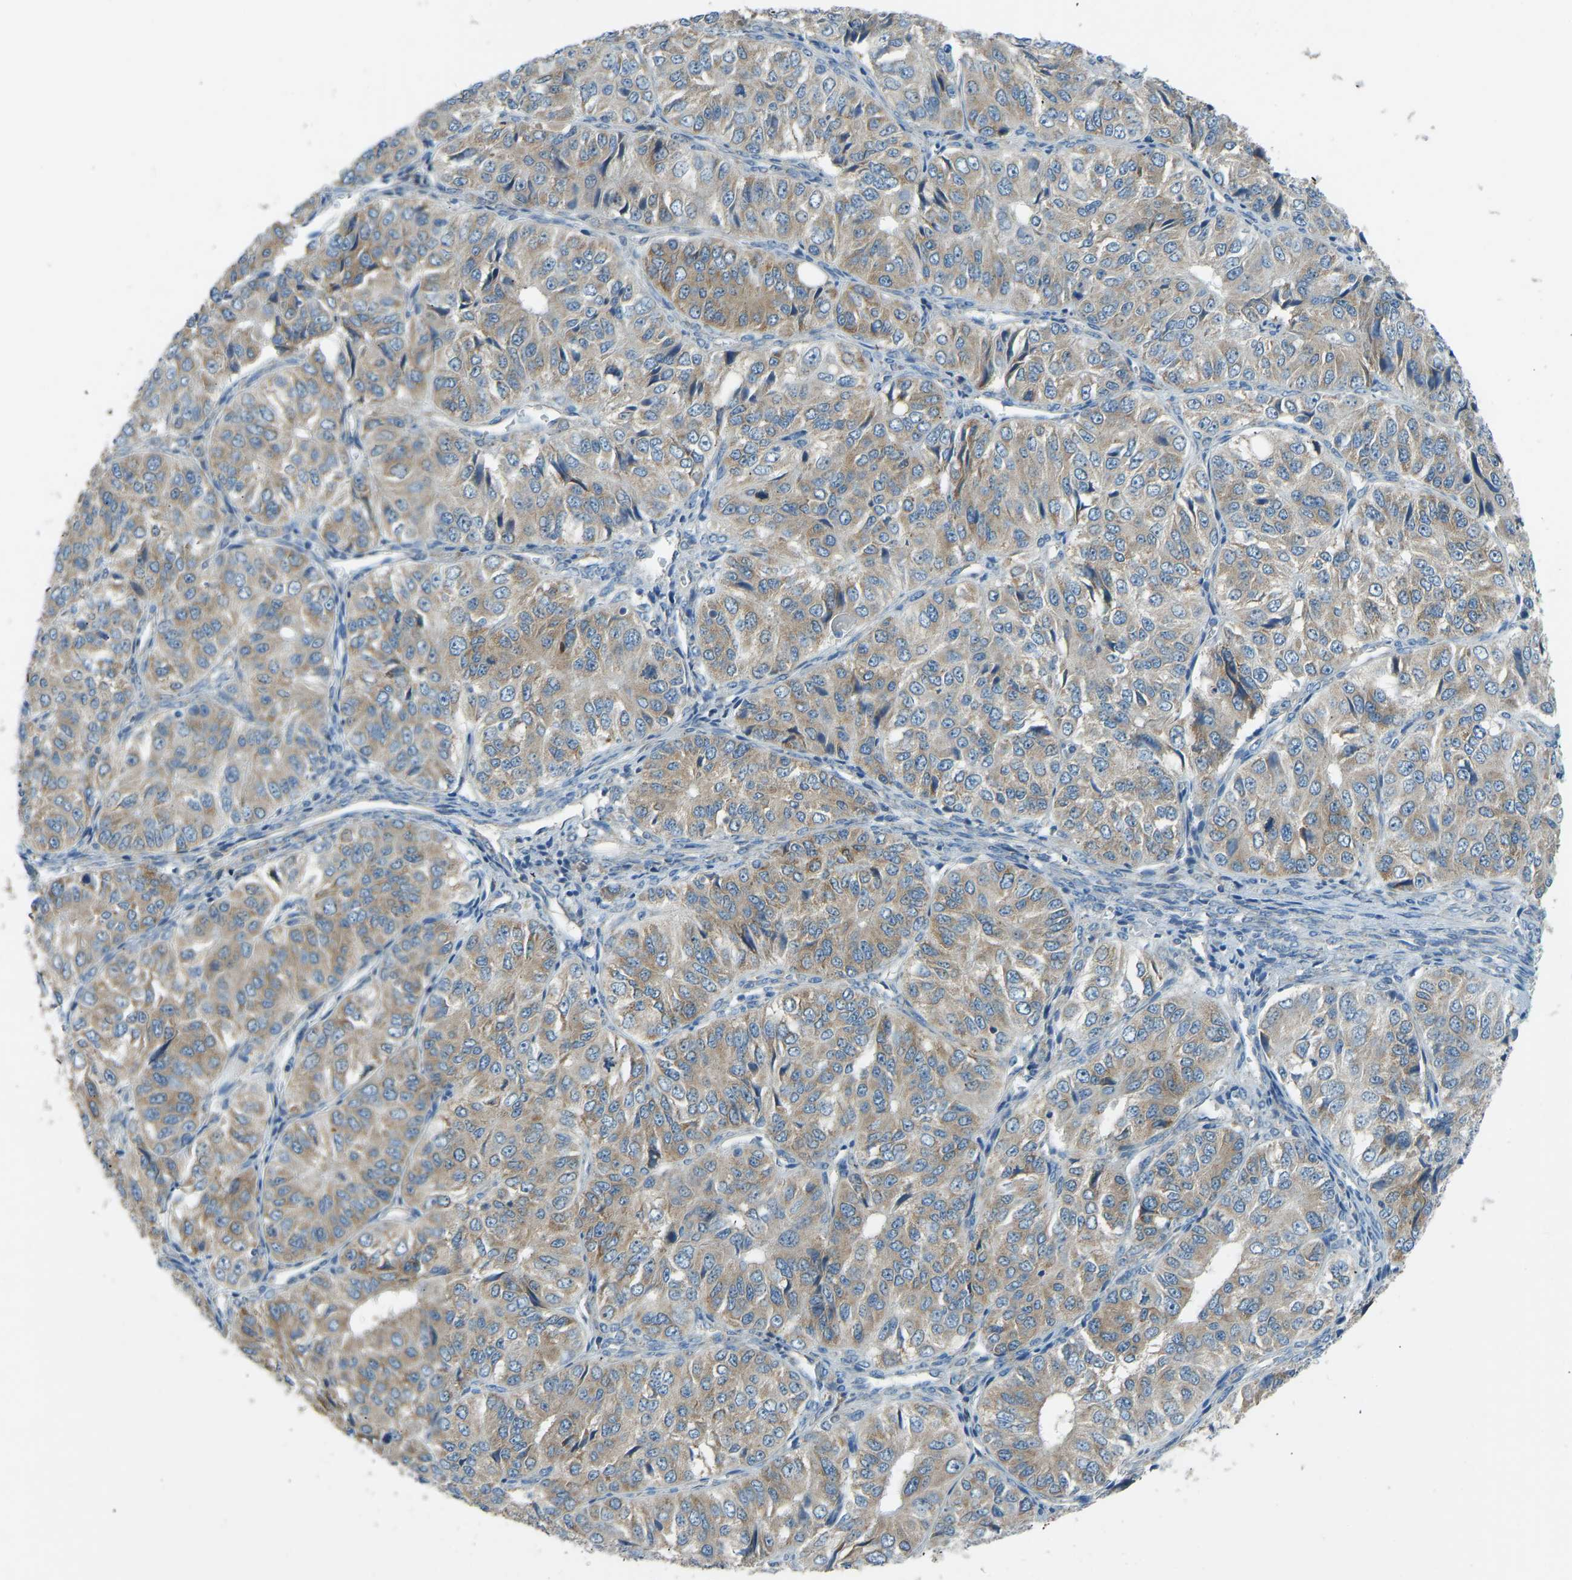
{"staining": {"intensity": "moderate", "quantity": ">75%", "location": "cytoplasmic/membranous"}, "tissue": "ovarian cancer", "cell_type": "Tumor cells", "image_type": "cancer", "snomed": [{"axis": "morphology", "description": "Carcinoma, endometroid"}, {"axis": "topography", "description": "Ovary"}], "caption": "Tumor cells display medium levels of moderate cytoplasmic/membranous staining in approximately >75% of cells in human ovarian cancer (endometroid carcinoma).", "gene": "STAU2", "patient": {"sex": "female", "age": 51}}